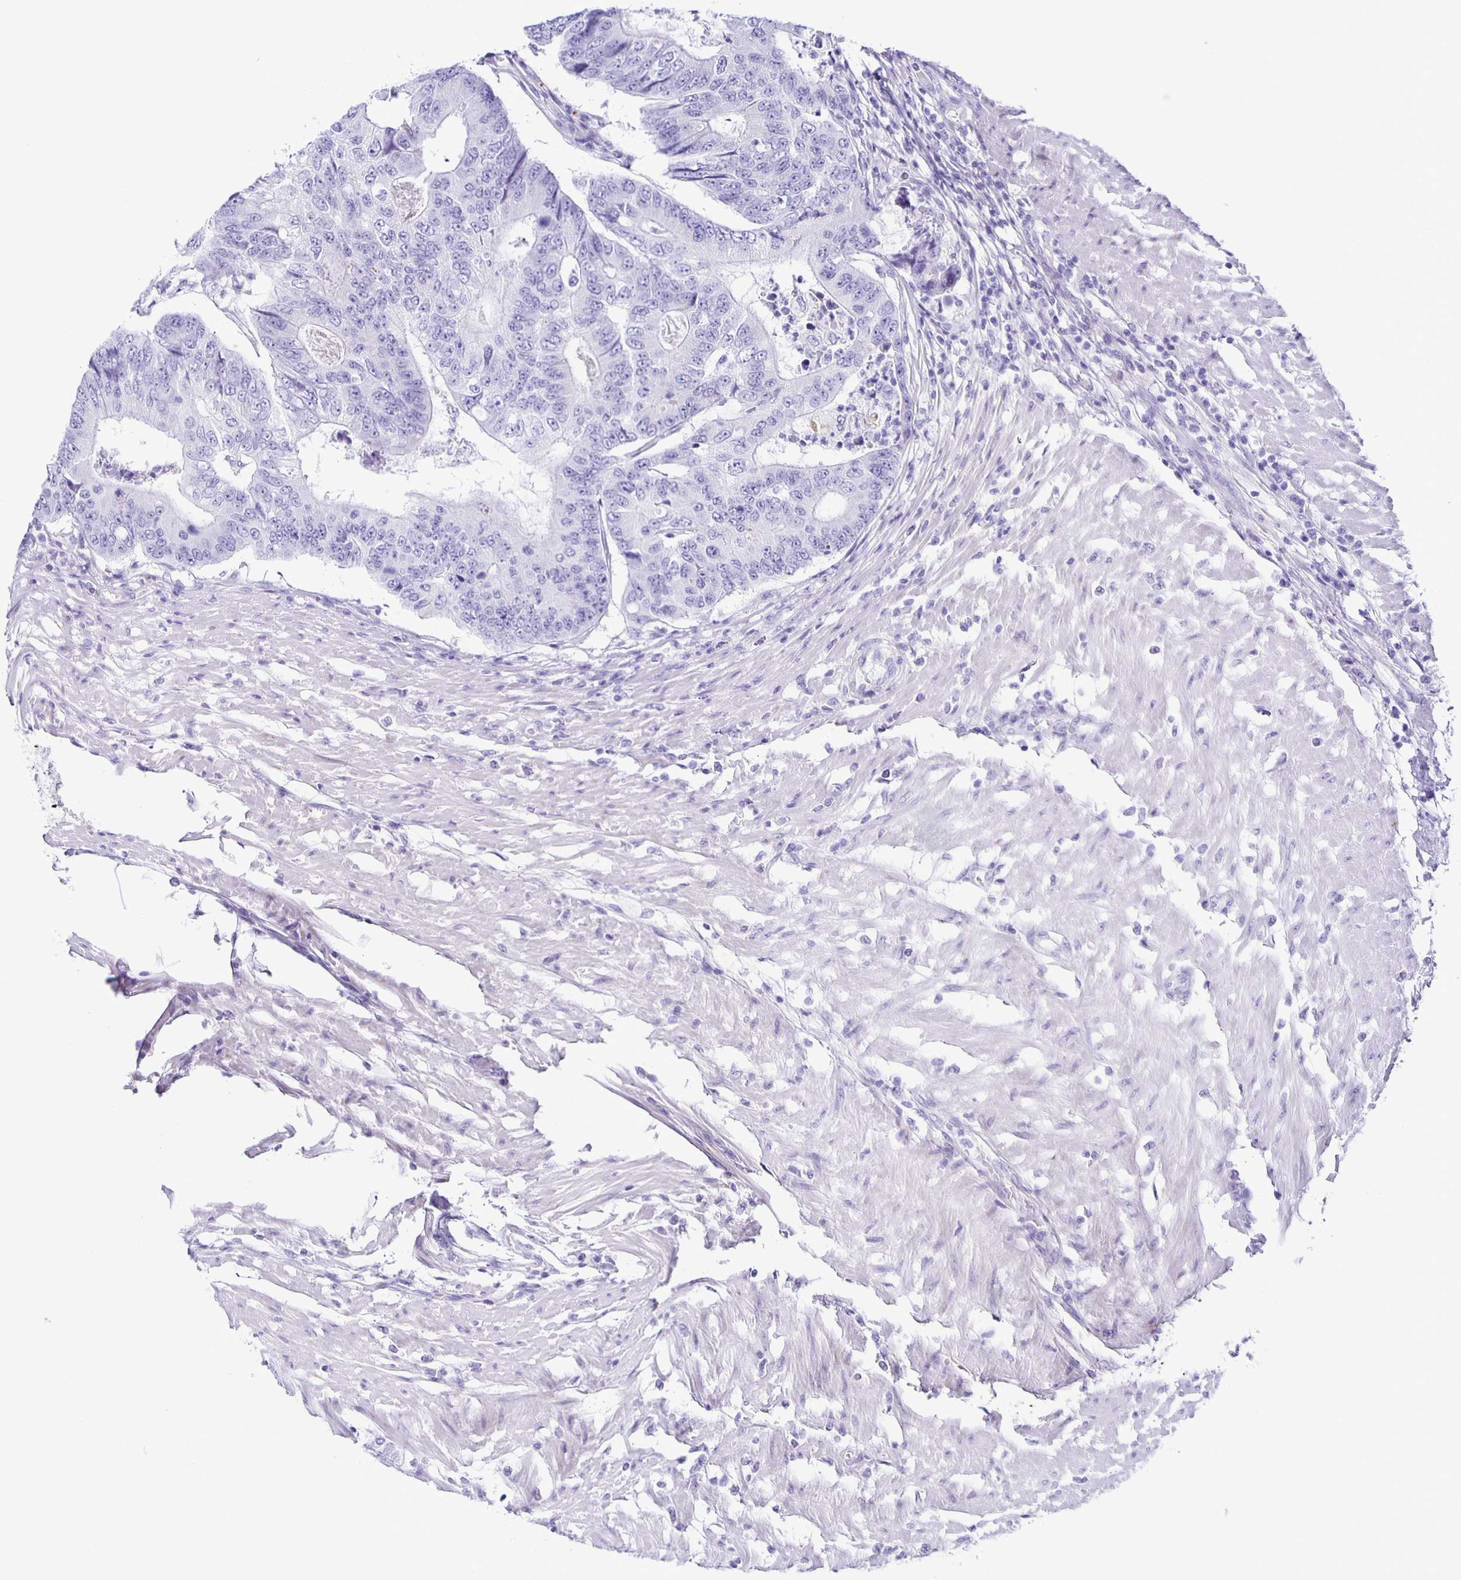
{"staining": {"intensity": "negative", "quantity": "none", "location": "none"}, "tissue": "colorectal cancer", "cell_type": "Tumor cells", "image_type": "cancer", "snomed": [{"axis": "morphology", "description": "Adenocarcinoma, NOS"}, {"axis": "topography", "description": "Colon"}], "caption": "Tumor cells show no significant staining in adenocarcinoma (colorectal).", "gene": "AQP6", "patient": {"sex": "female", "age": 48}}